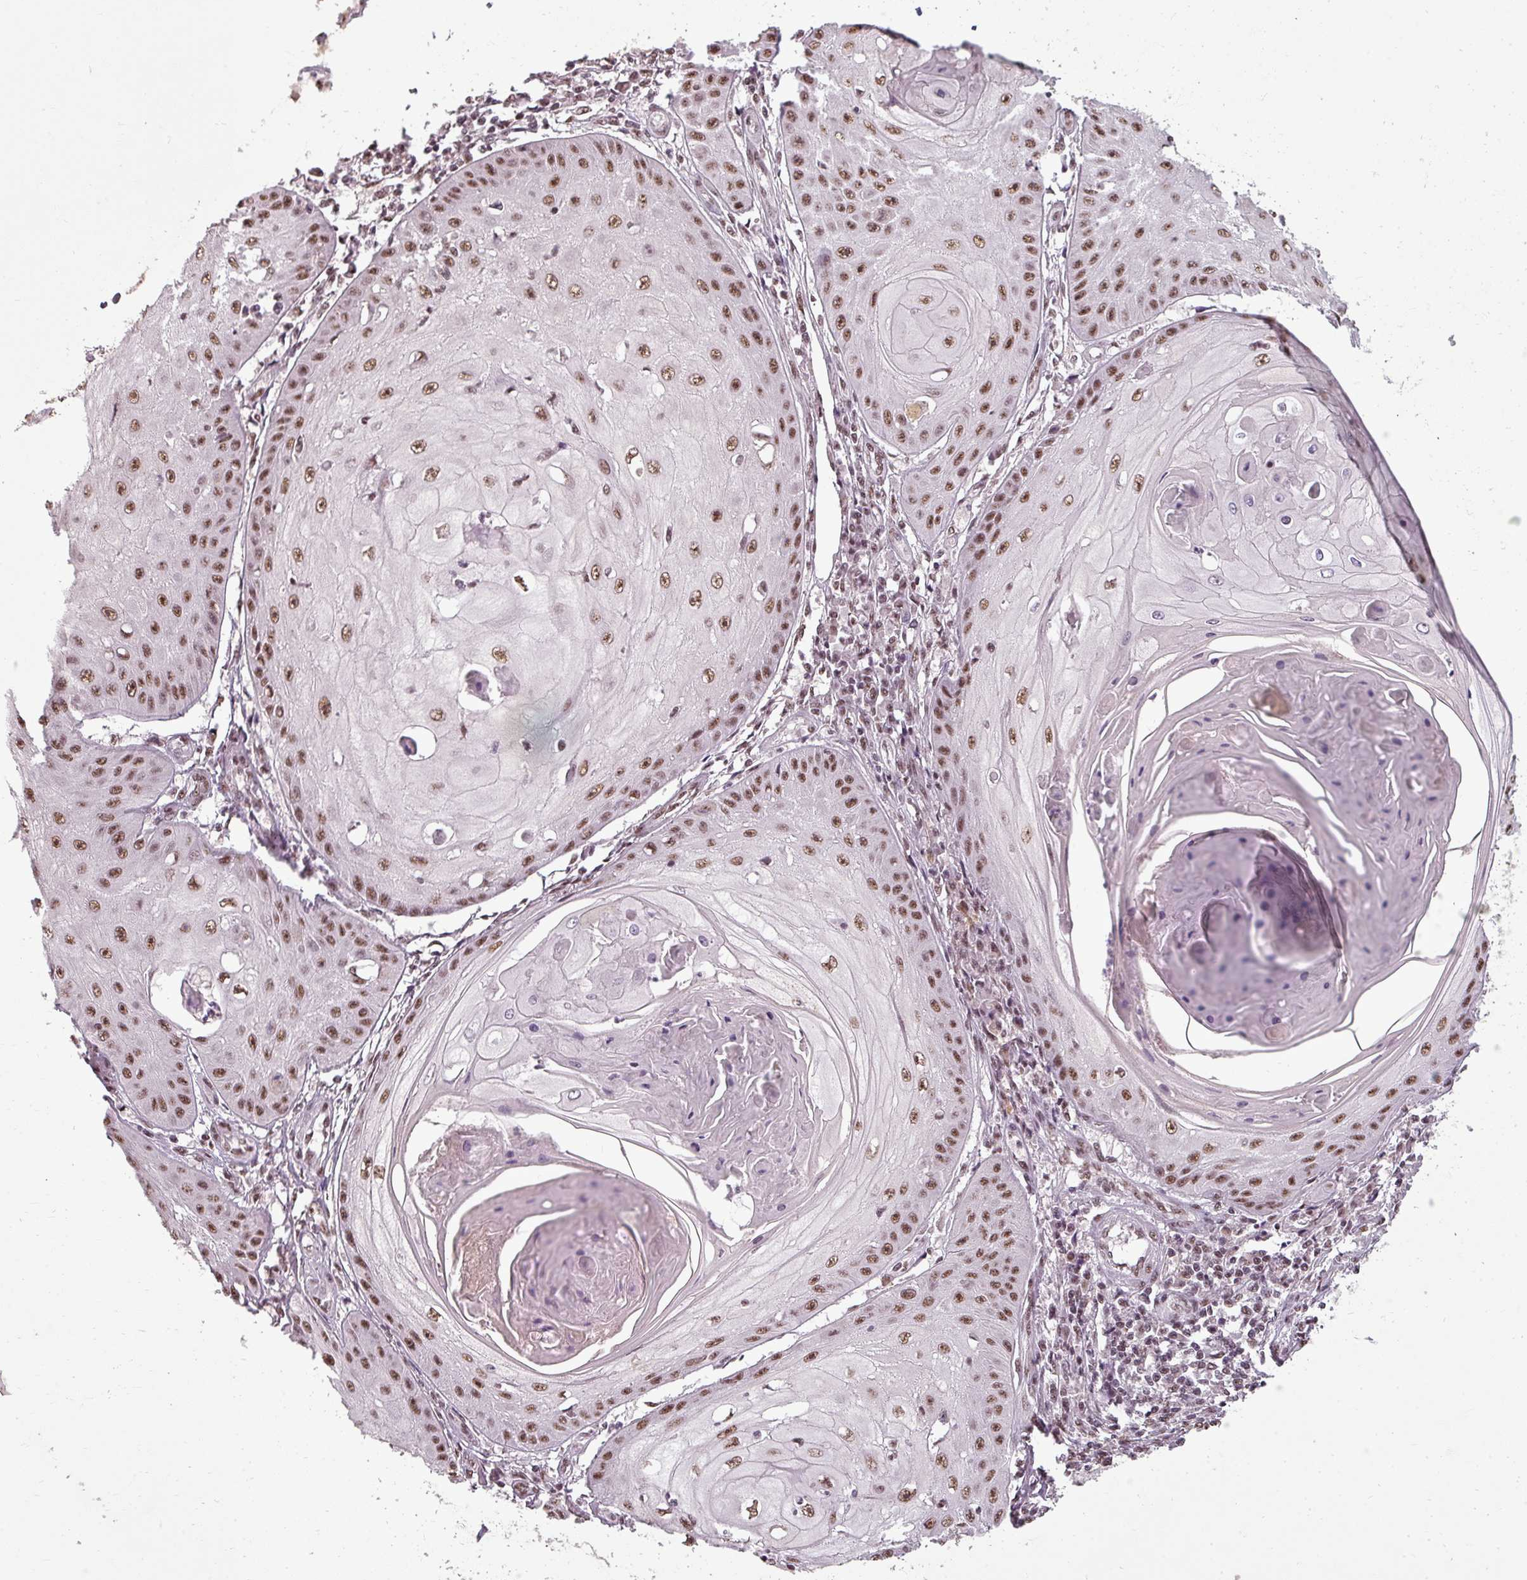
{"staining": {"intensity": "moderate", "quantity": ">75%", "location": "nuclear"}, "tissue": "skin cancer", "cell_type": "Tumor cells", "image_type": "cancer", "snomed": [{"axis": "morphology", "description": "Squamous cell carcinoma, NOS"}, {"axis": "topography", "description": "Skin"}], "caption": "This image exhibits IHC staining of human squamous cell carcinoma (skin), with medium moderate nuclear positivity in approximately >75% of tumor cells.", "gene": "BCAS3", "patient": {"sex": "male", "age": 70}}